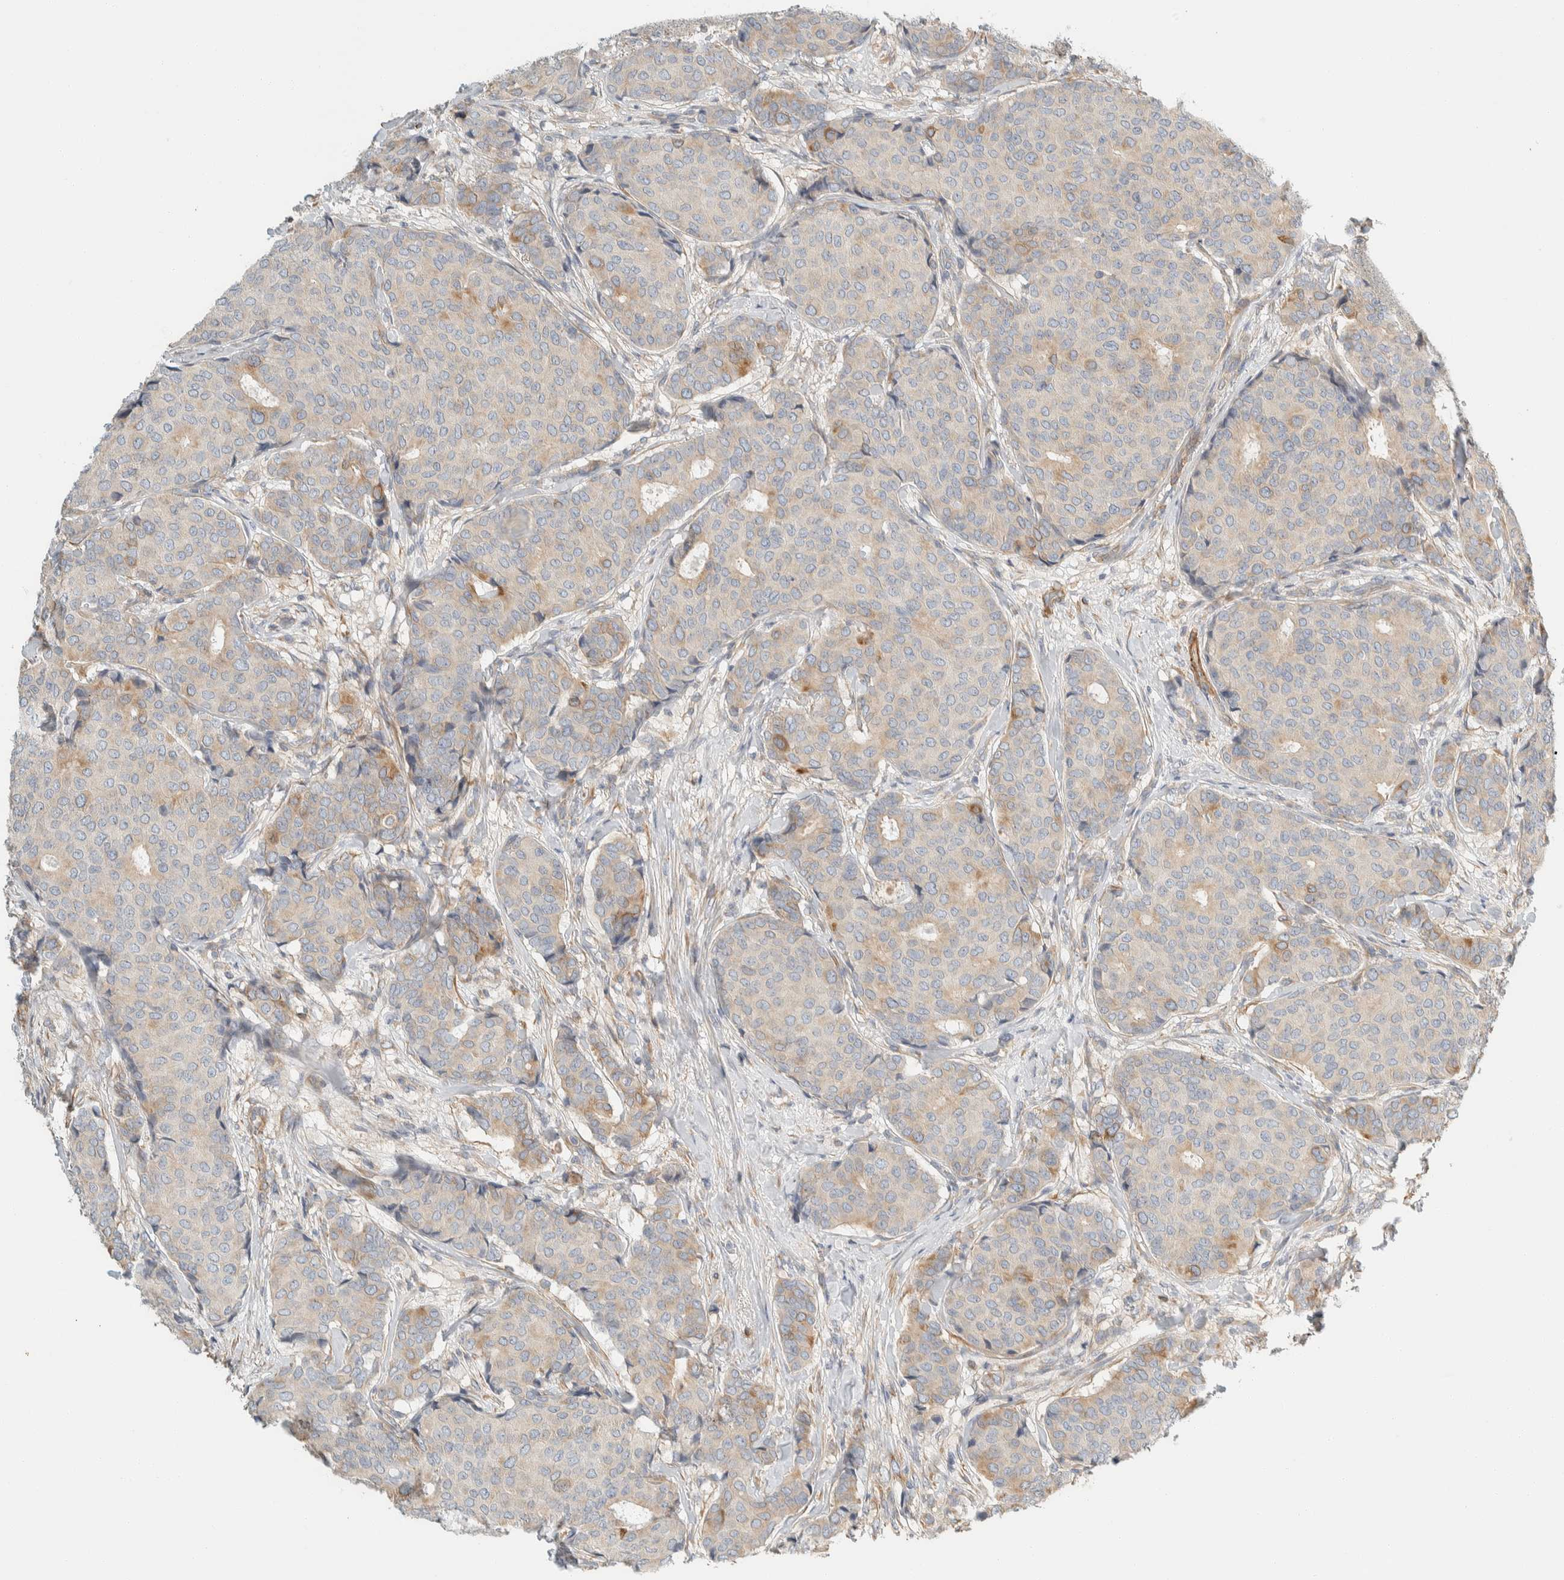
{"staining": {"intensity": "weak", "quantity": "<25%", "location": "cytoplasmic/membranous"}, "tissue": "breast cancer", "cell_type": "Tumor cells", "image_type": "cancer", "snomed": [{"axis": "morphology", "description": "Duct carcinoma"}, {"axis": "topography", "description": "Breast"}], "caption": "This is a micrograph of immunohistochemistry (IHC) staining of breast cancer (invasive ductal carcinoma), which shows no staining in tumor cells. (DAB immunohistochemistry visualized using brightfield microscopy, high magnification).", "gene": "CDR2", "patient": {"sex": "female", "age": 75}}